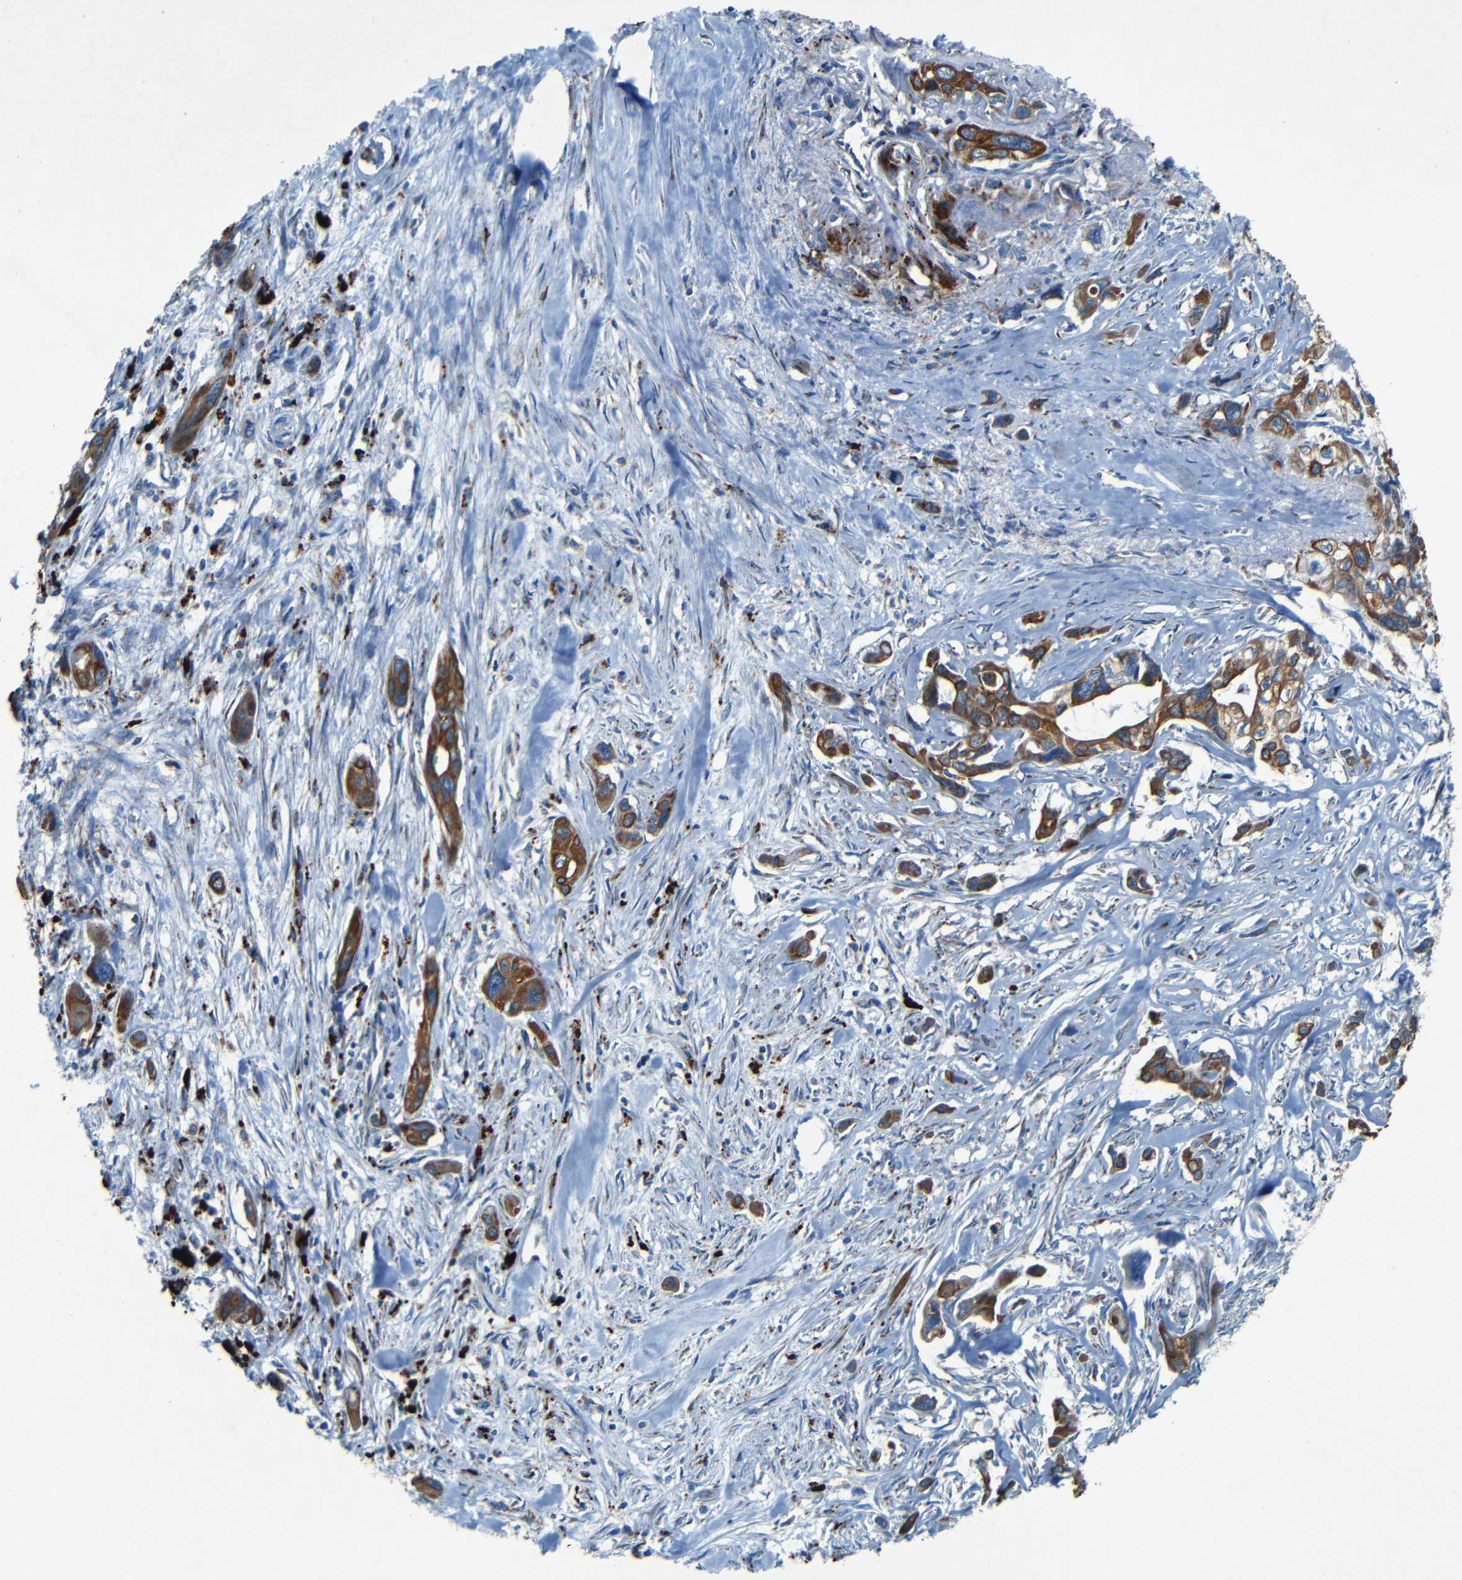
{"staining": {"intensity": "moderate", "quantity": ">75%", "location": "cytoplasmic/membranous"}, "tissue": "pancreatic cancer", "cell_type": "Tumor cells", "image_type": "cancer", "snomed": [{"axis": "morphology", "description": "Adenocarcinoma, NOS"}, {"axis": "topography", "description": "Pancreas"}], "caption": "Immunohistochemical staining of pancreatic cancer demonstrates medium levels of moderate cytoplasmic/membranous positivity in approximately >75% of tumor cells.", "gene": "WSCD2", "patient": {"sex": "male", "age": 73}}